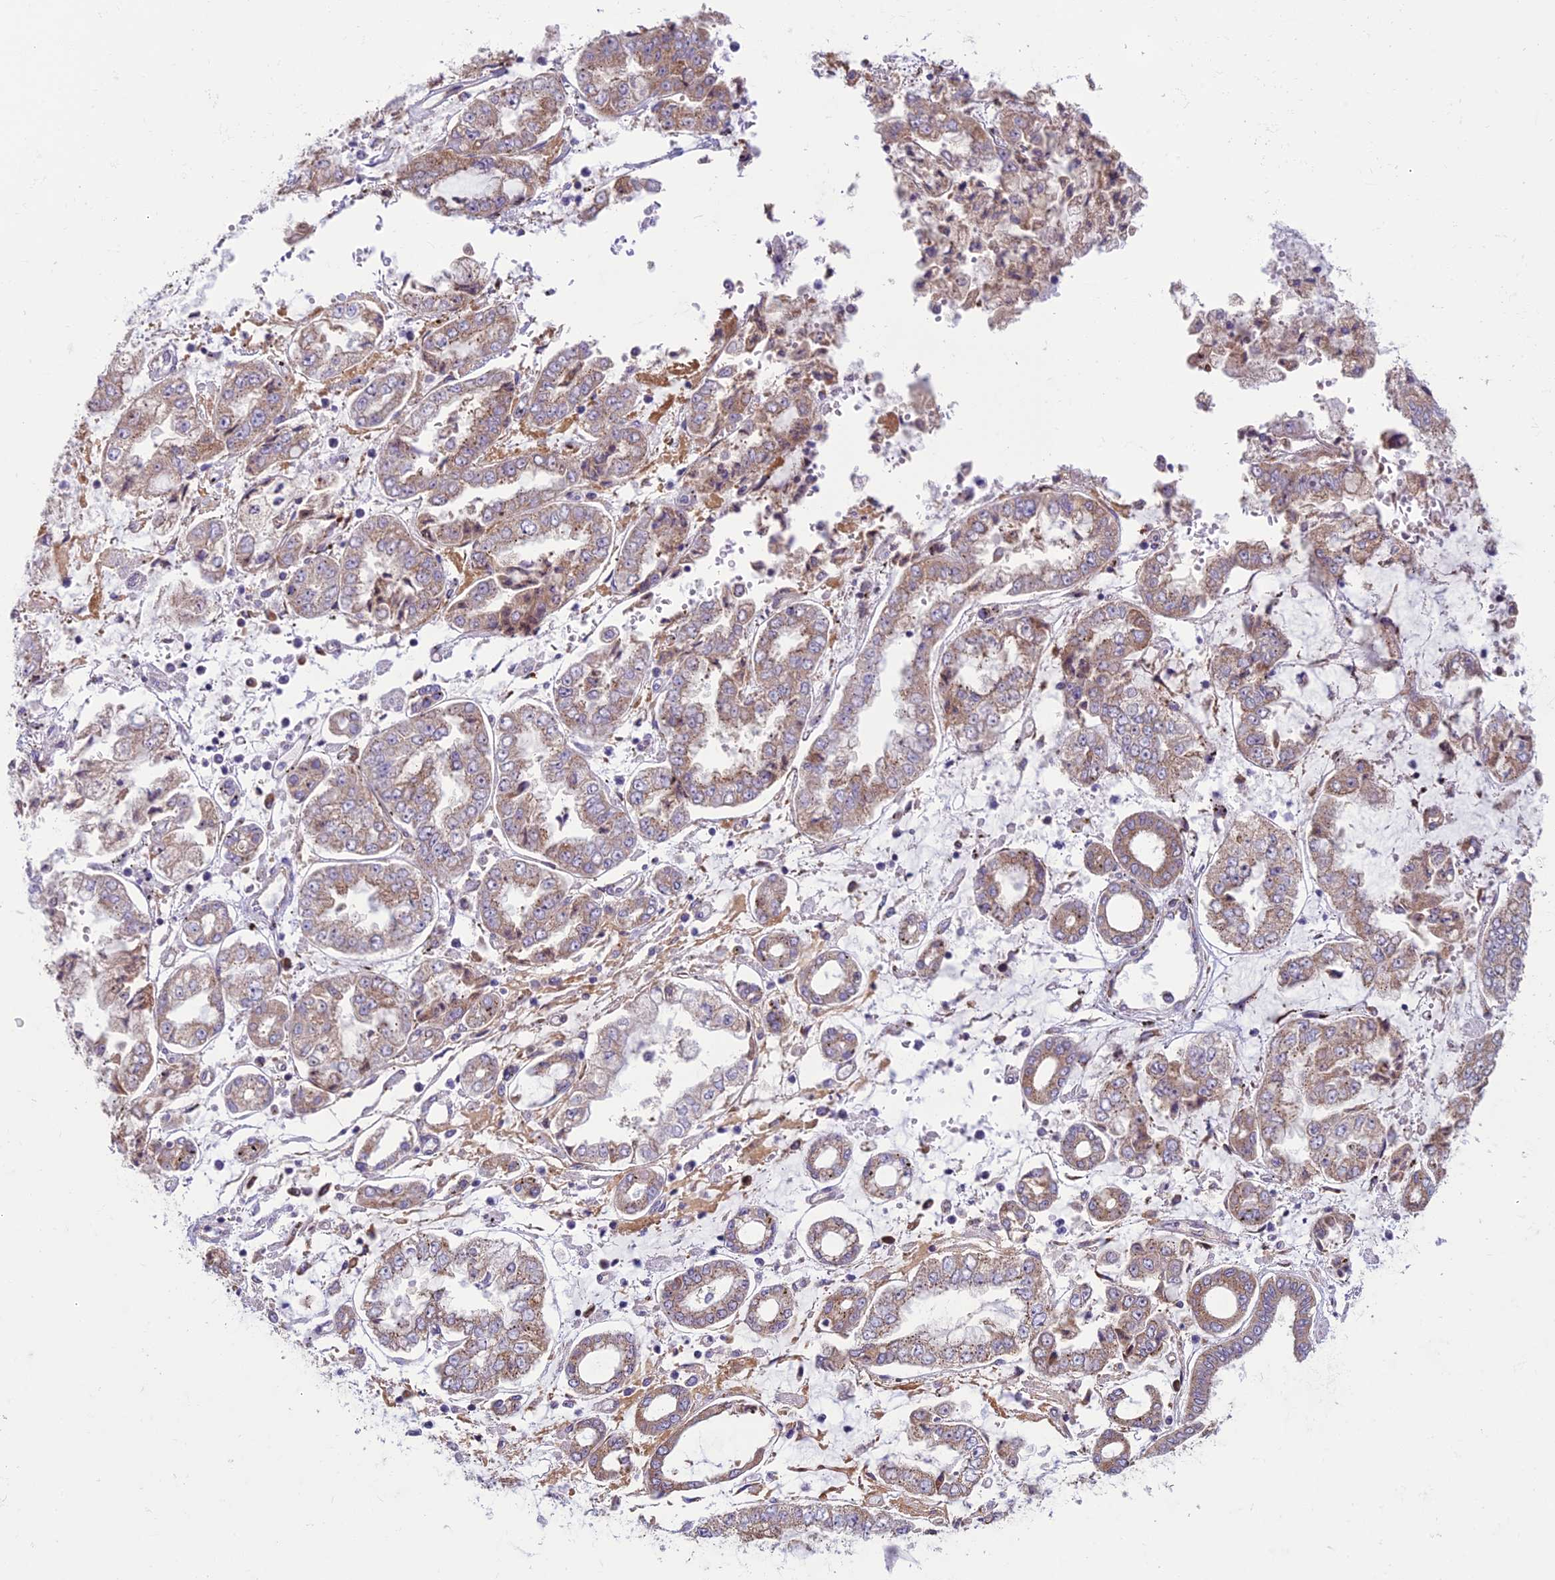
{"staining": {"intensity": "weak", "quantity": "25%-75%", "location": "cytoplasmic/membranous"}, "tissue": "stomach cancer", "cell_type": "Tumor cells", "image_type": "cancer", "snomed": [{"axis": "morphology", "description": "Adenocarcinoma, NOS"}, {"axis": "topography", "description": "Stomach"}], "caption": "Adenocarcinoma (stomach) stained with IHC reveals weak cytoplasmic/membranous expression in about 25%-75% of tumor cells. (DAB IHC, brown staining for protein, blue staining for nuclei).", "gene": "RPL17-C18orf32", "patient": {"sex": "male", "age": 76}}